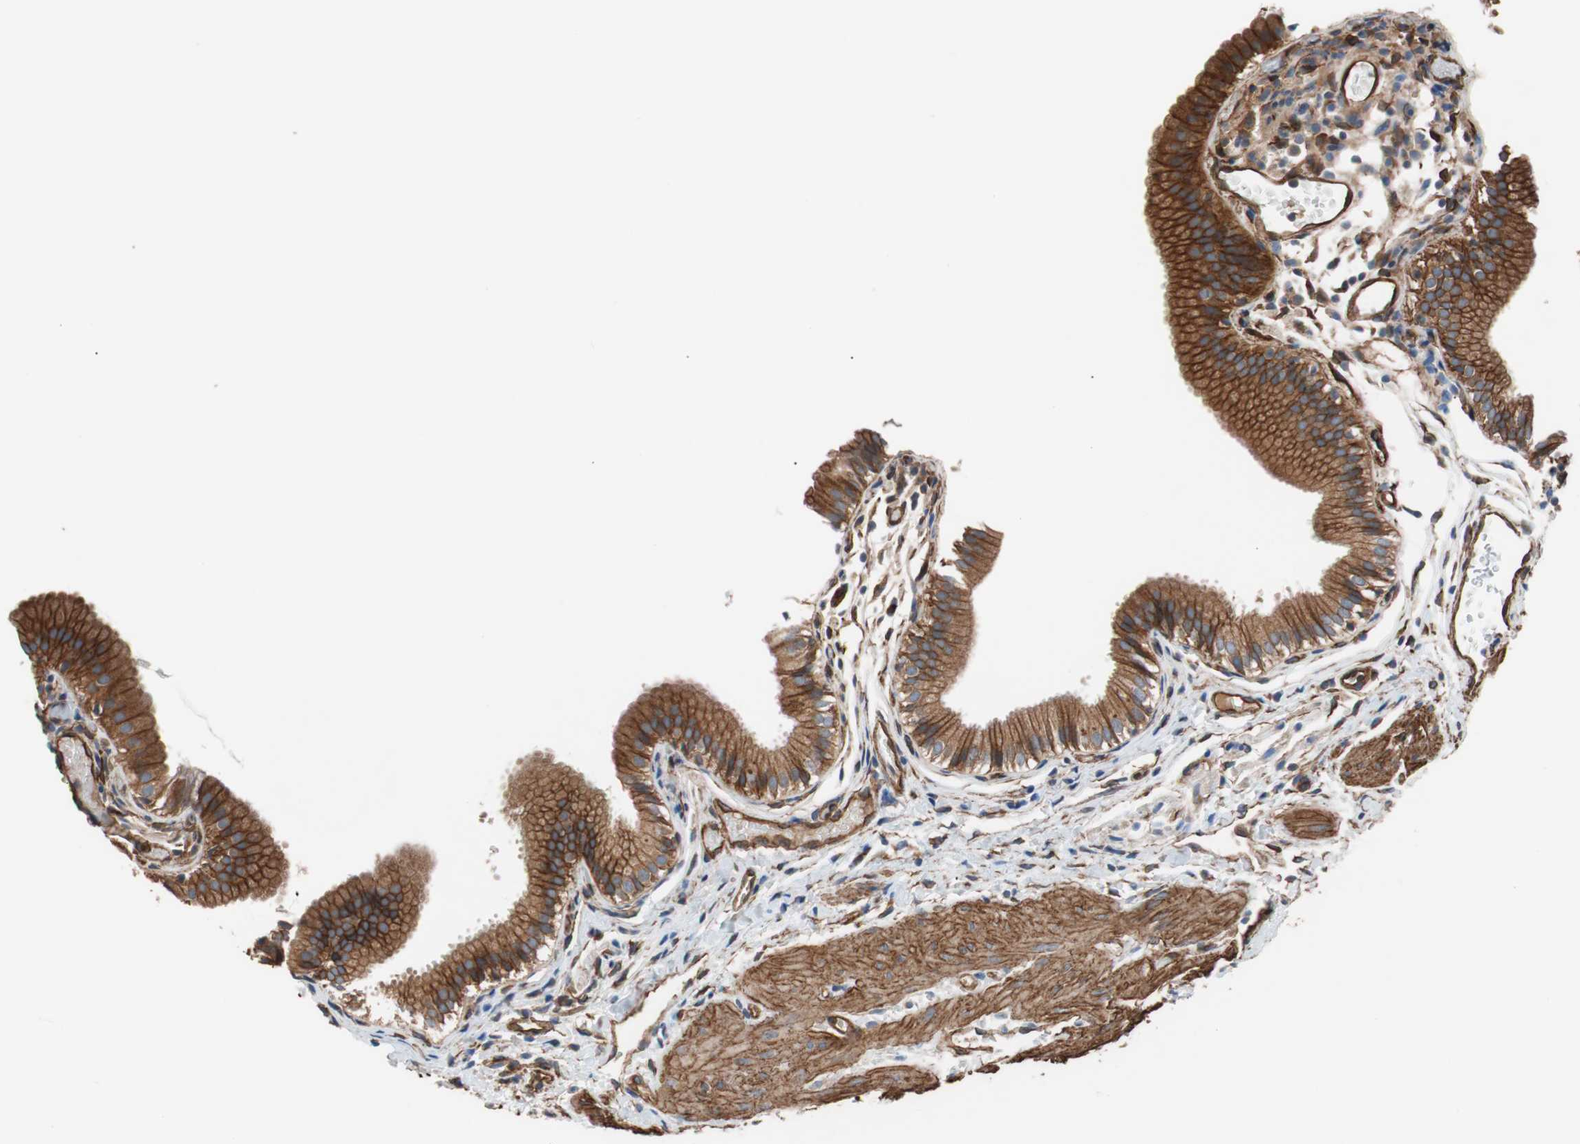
{"staining": {"intensity": "strong", "quantity": ">75%", "location": "cytoplasmic/membranous"}, "tissue": "gallbladder", "cell_type": "Glandular cells", "image_type": "normal", "snomed": [{"axis": "morphology", "description": "Normal tissue, NOS"}, {"axis": "topography", "description": "Gallbladder"}], "caption": "Human gallbladder stained for a protein (brown) exhibits strong cytoplasmic/membranous positive staining in about >75% of glandular cells.", "gene": "SPINT1", "patient": {"sex": "female", "age": 26}}